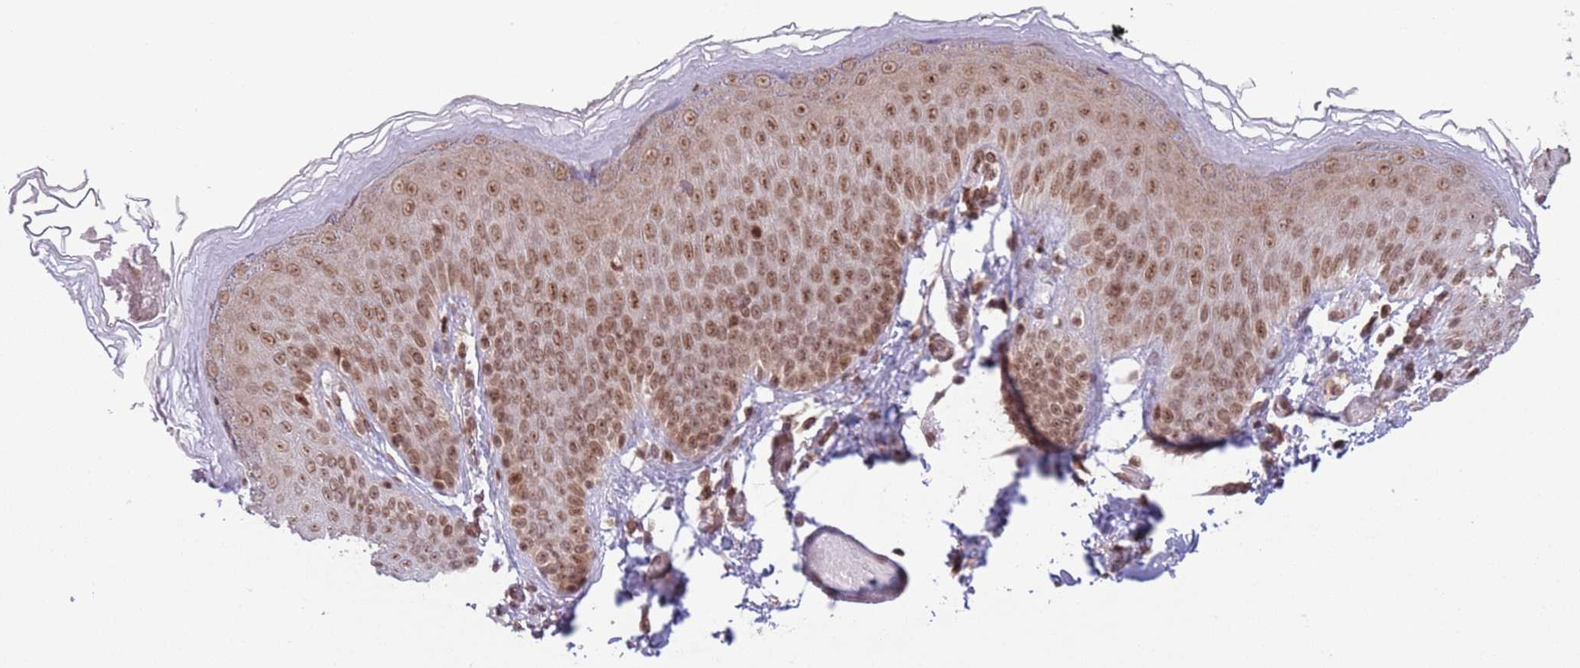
{"staining": {"intensity": "moderate", "quantity": ">75%", "location": "nuclear"}, "tissue": "skin", "cell_type": "Epidermal cells", "image_type": "normal", "snomed": [{"axis": "morphology", "description": "Normal tissue, NOS"}, {"axis": "topography", "description": "Anal"}], "caption": "Immunohistochemical staining of unremarkable skin exhibits >75% levels of moderate nuclear protein positivity in about >75% of epidermal cells. The staining is performed using DAB (3,3'-diaminobenzidine) brown chromogen to label protein expression. The nuclei are counter-stained blue using hematoxylin.", "gene": "SIPA1L3", "patient": {"sex": "female", "age": 40}}